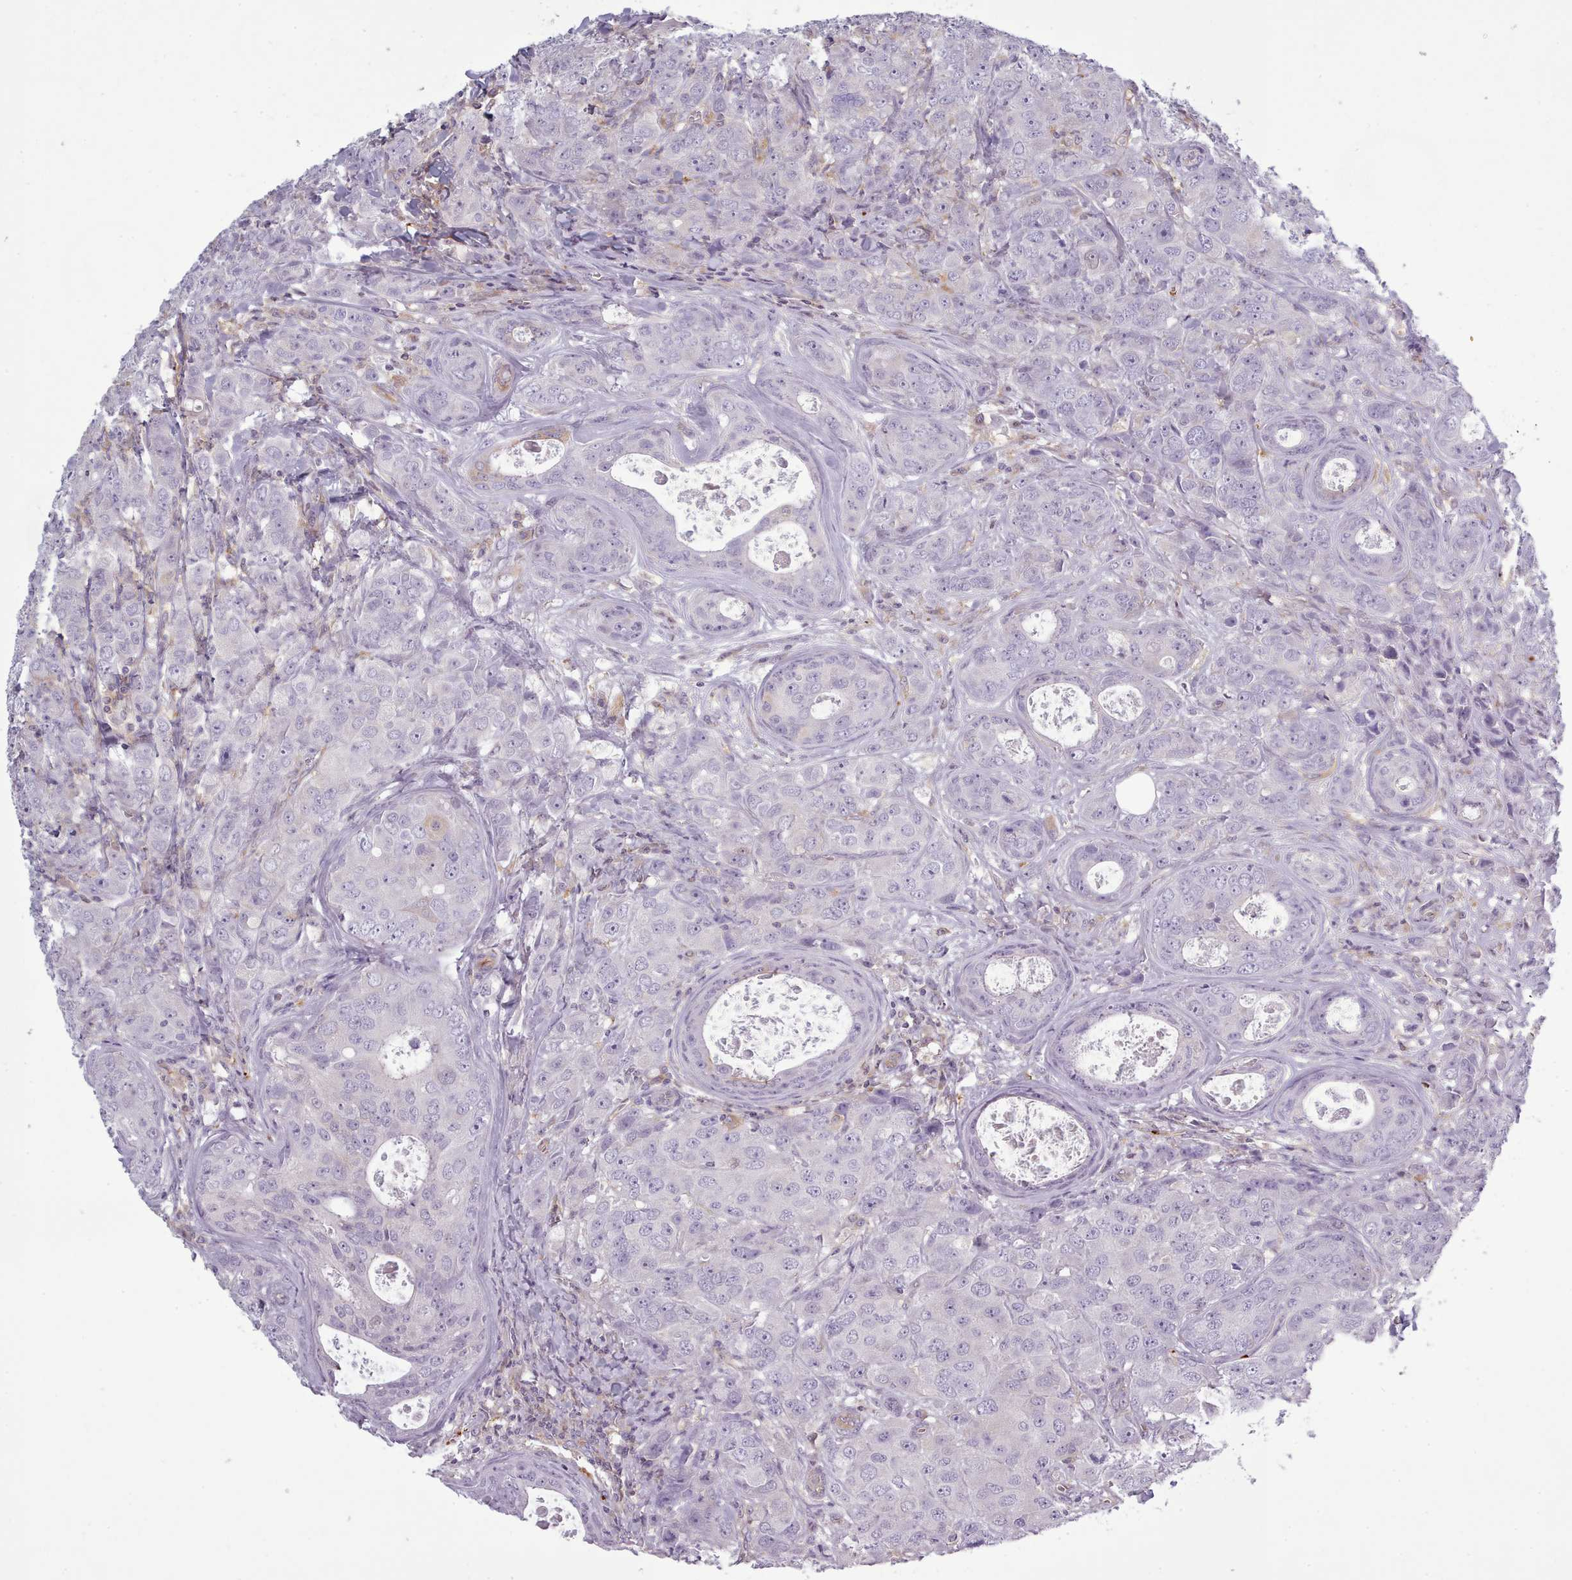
{"staining": {"intensity": "negative", "quantity": "none", "location": "none"}, "tissue": "breast cancer", "cell_type": "Tumor cells", "image_type": "cancer", "snomed": [{"axis": "morphology", "description": "Duct carcinoma"}, {"axis": "topography", "description": "Breast"}], "caption": "An image of invasive ductal carcinoma (breast) stained for a protein shows no brown staining in tumor cells.", "gene": "NDST2", "patient": {"sex": "female", "age": 43}}